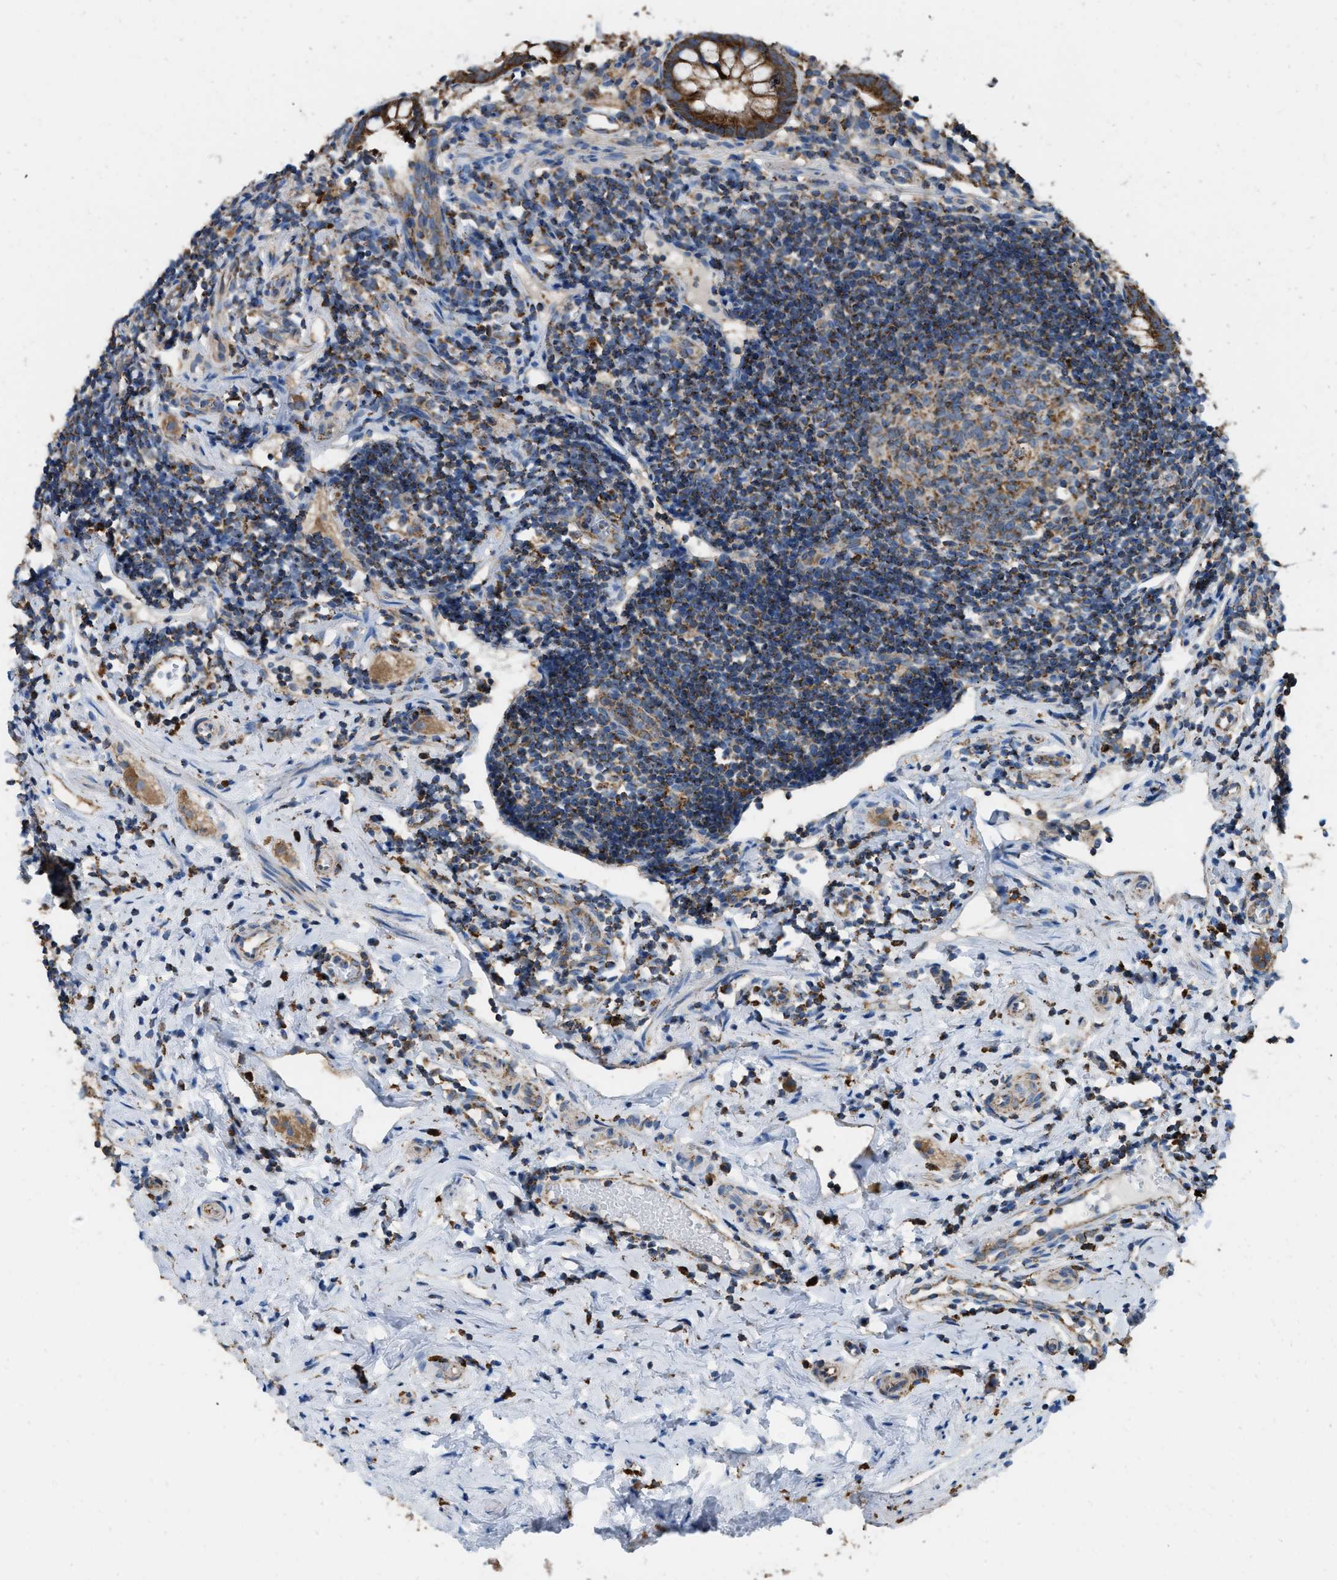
{"staining": {"intensity": "strong", "quantity": ">75%", "location": "cytoplasmic/membranous"}, "tissue": "appendix", "cell_type": "Glandular cells", "image_type": "normal", "snomed": [{"axis": "morphology", "description": "Normal tissue, NOS"}, {"axis": "topography", "description": "Appendix"}], "caption": "DAB (3,3'-diaminobenzidine) immunohistochemical staining of normal human appendix exhibits strong cytoplasmic/membranous protein positivity in about >75% of glandular cells. The staining was performed using DAB to visualize the protein expression in brown, while the nuclei were stained in blue with hematoxylin (Magnification: 20x).", "gene": "ETFB", "patient": {"sex": "female", "age": 20}}